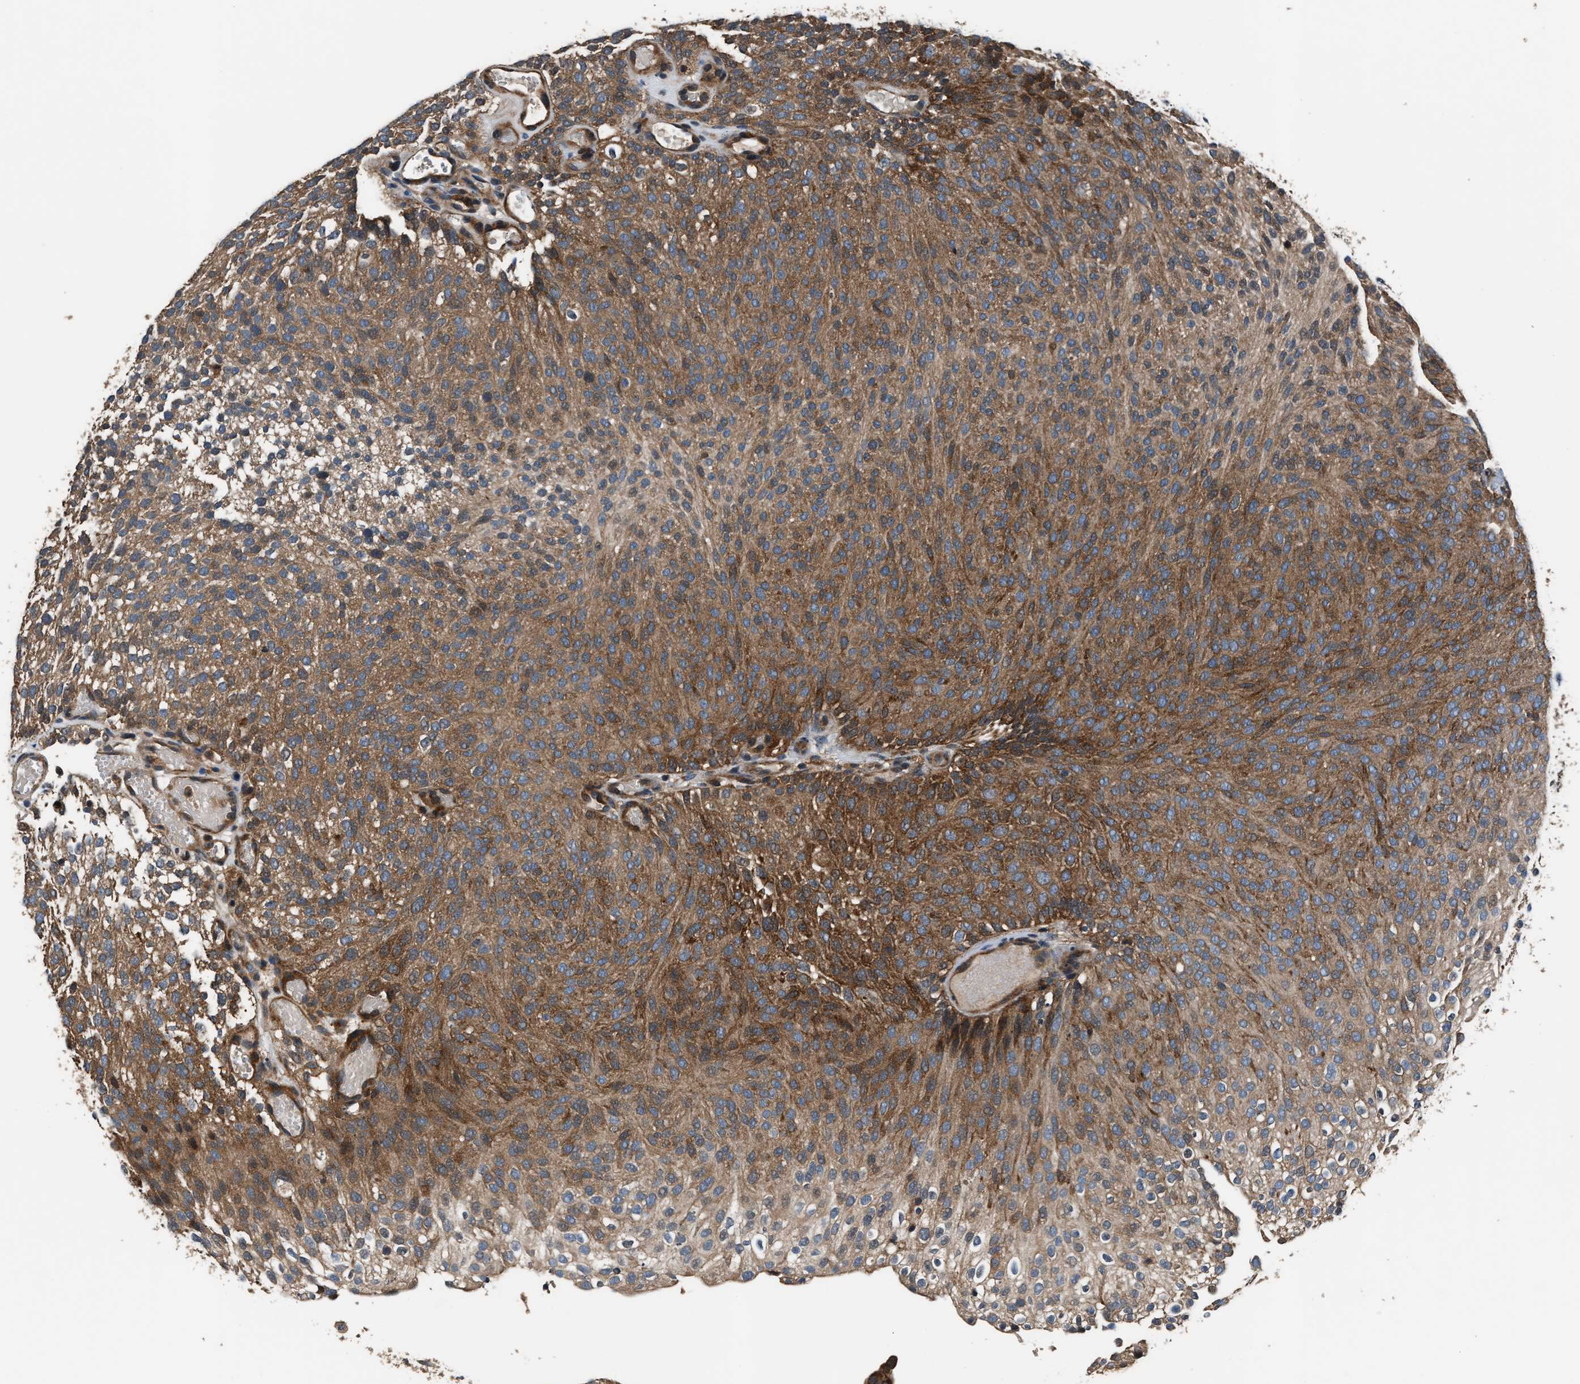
{"staining": {"intensity": "moderate", "quantity": ">75%", "location": "cytoplasmic/membranous"}, "tissue": "urothelial cancer", "cell_type": "Tumor cells", "image_type": "cancer", "snomed": [{"axis": "morphology", "description": "Urothelial carcinoma, Low grade"}, {"axis": "topography", "description": "Urinary bladder"}], "caption": "Protein staining exhibits moderate cytoplasmic/membranous staining in approximately >75% of tumor cells in low-grade urothelial carcinoma. (DAB (3,3'-diaminobenzidine) IHC with brightfield microscopy, high magnification).", "gene": "IMPDH2", "patient": {"sex": "male", "age": 78}}